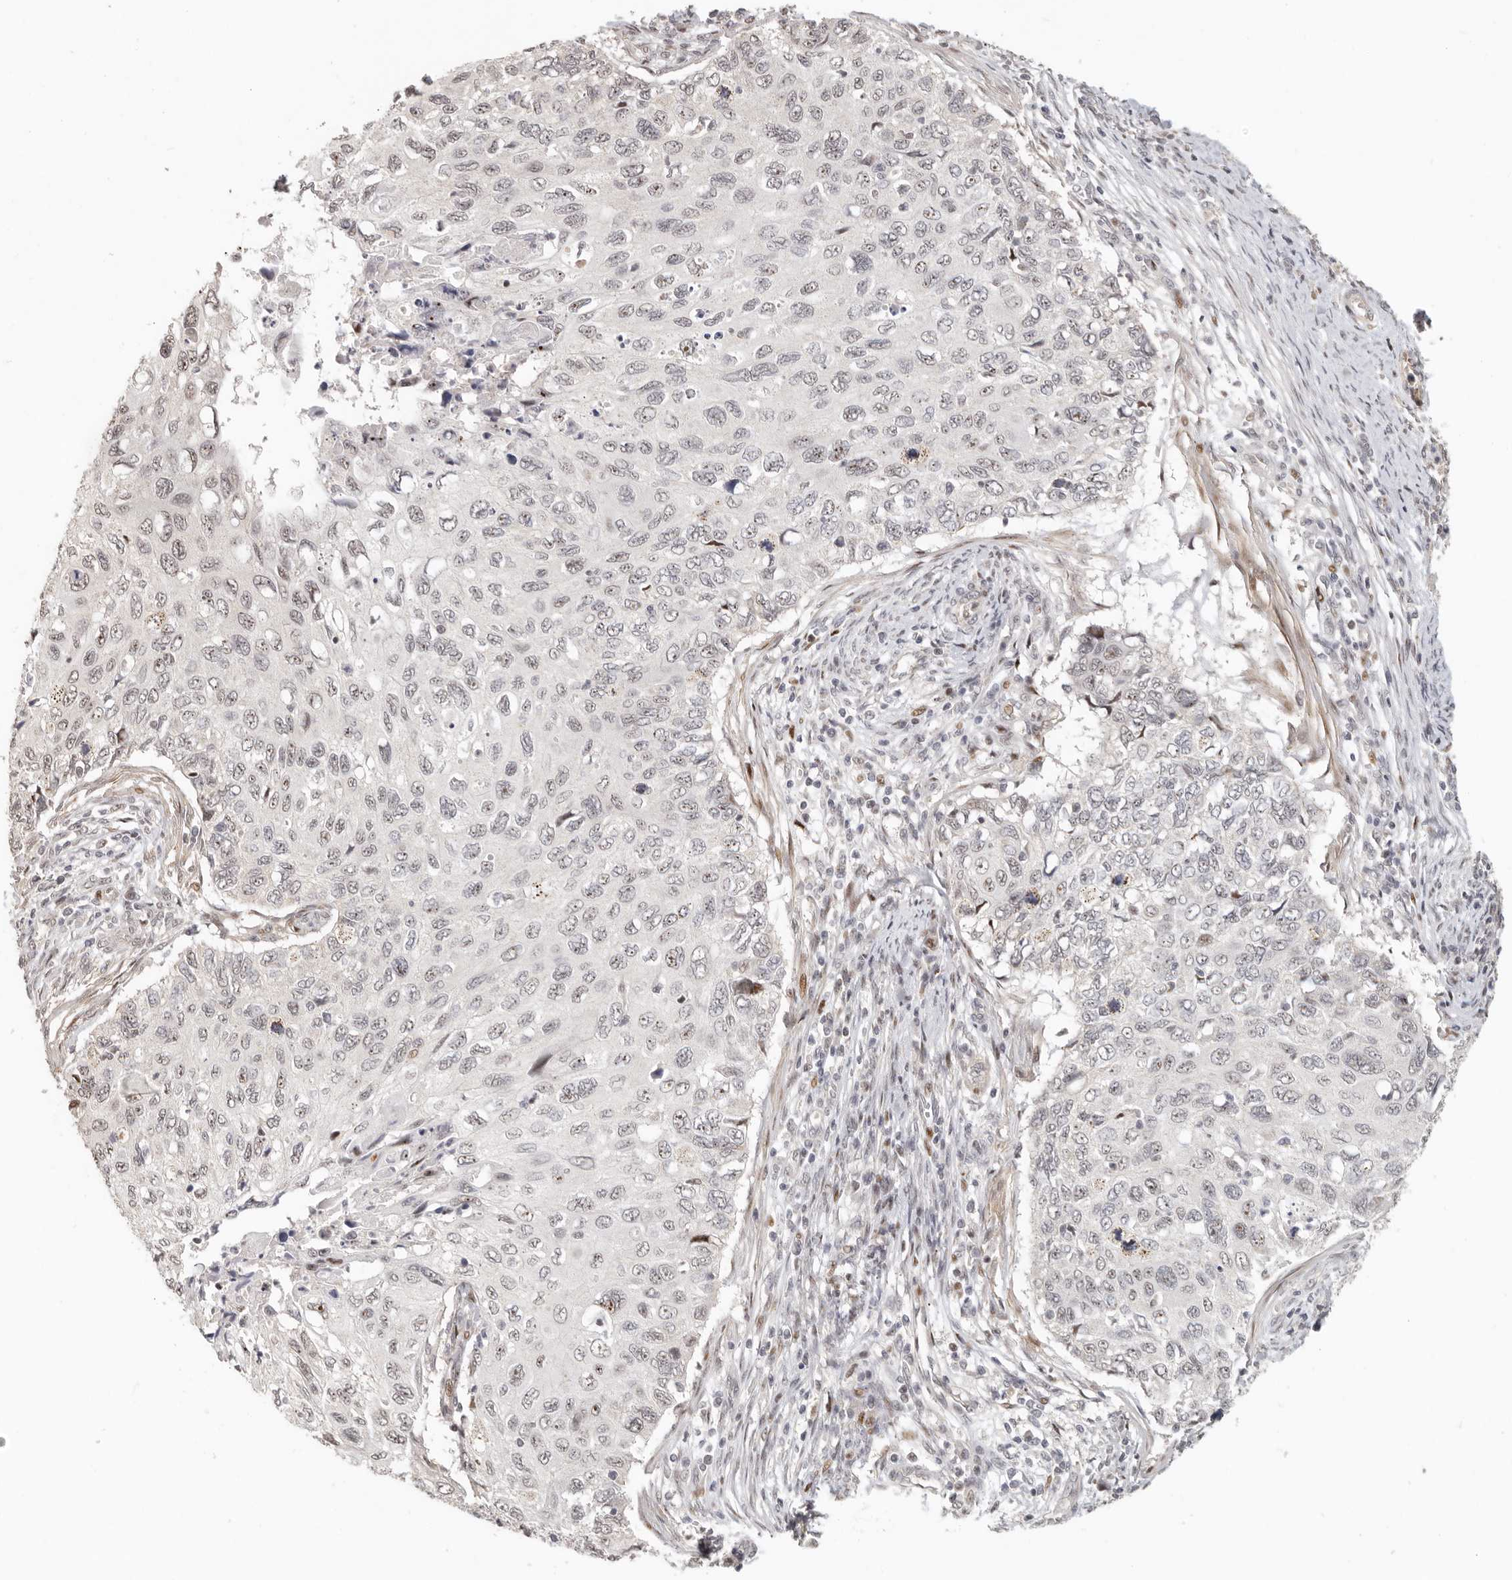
{"staining": {"intensity": "weak", "quantity": "<25%", "location": "nuclear"}, "tissue": "cervical cancer", "cell_type": "Tumor cells", "image_type": "cancer", "snomed": [{"axis": "morphology", "description": "Squamous cell carcinoma, NOS"}, {"axis": "topography", "description": "Cervix"}], "caption": "Cervical cancer was stained to show a protein in brown. There is no significant staining in tumor cells. (Brightfield microscopy of DAB immunohistochemistry (IHC) at high magnification).", "gene": "GPBP1L1", "patient": {"sex": "female", "age": 70}}